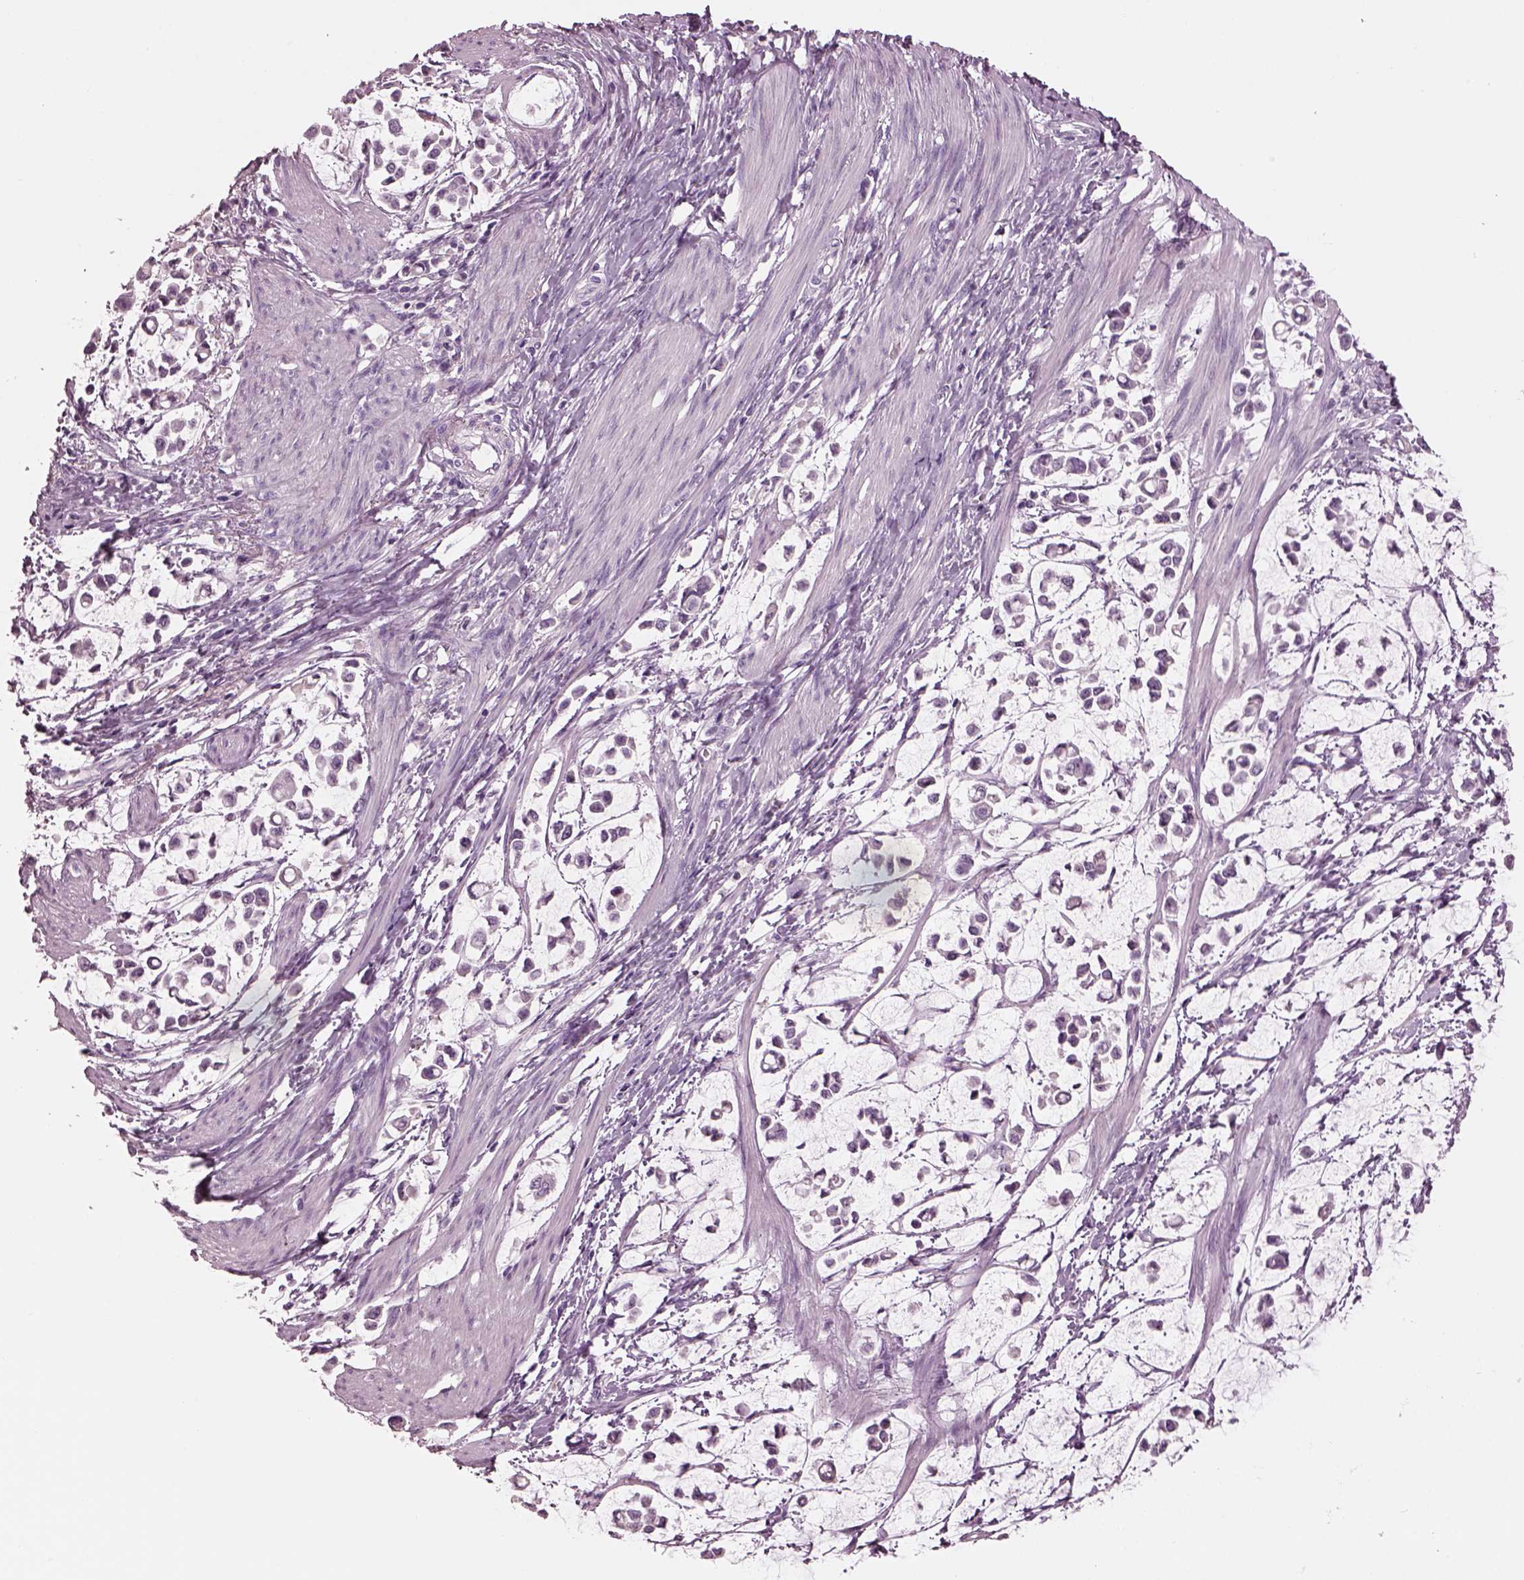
{"staining": {"intensity": "negative", "quantity": "none", "location": "none"}, "tissue": "stomach cancer", "cell_type": "Tumor cells", "image_type": "cancer", "snomed": [{"axis": "morphology", "description": "Adenocarcinoma, NOS"}, {"axis": "topography", "description": "Stomach"}], "caption": "A high-resolution image shows immunohistochemistry (IHC) staining of stomach cancer, which demonstrates no significant positivity in tumor cells.", "gene": "PACRG", "patient": {"sex": "male", "age": 82}}